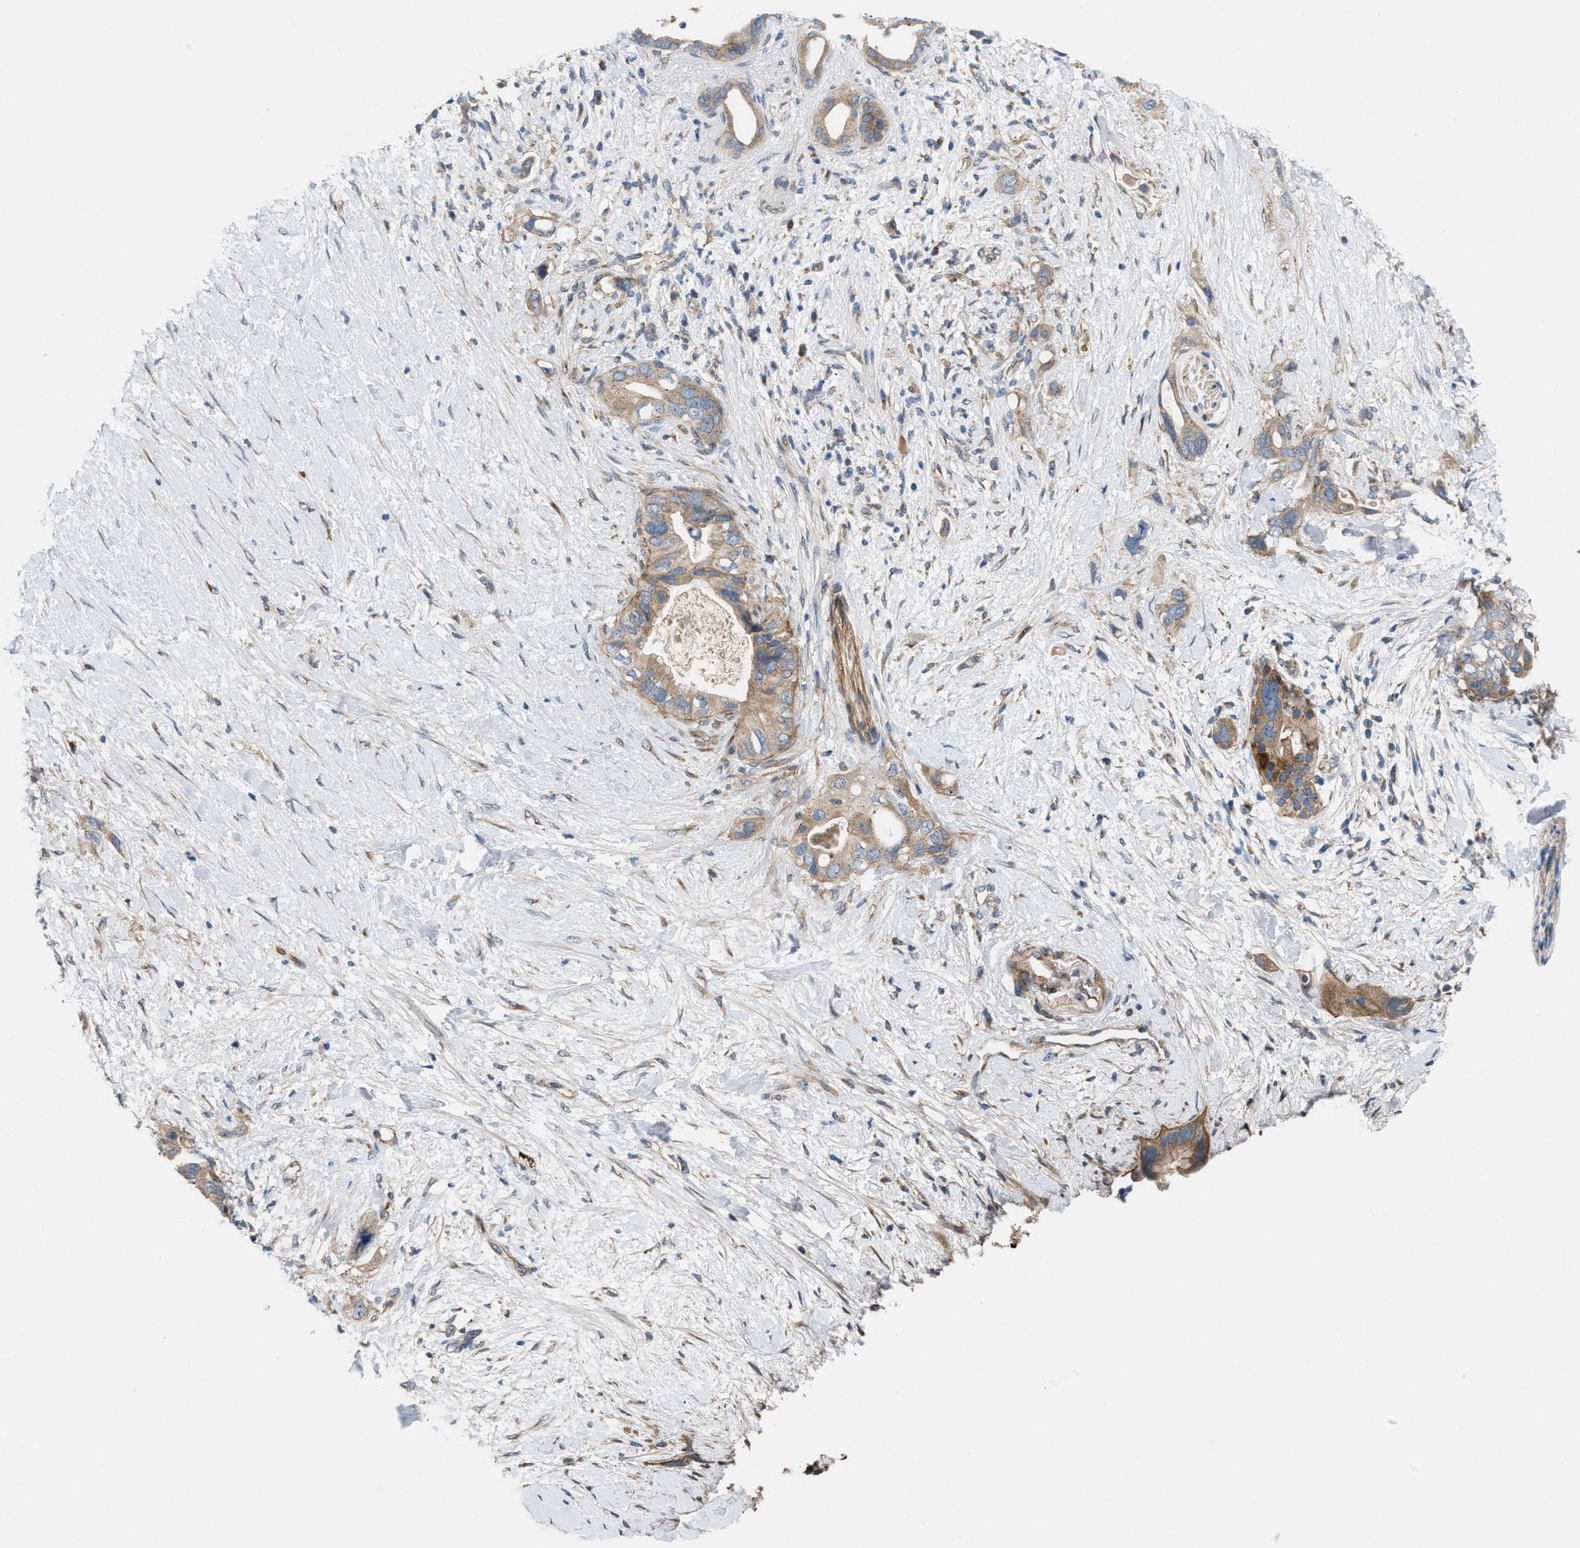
{"staining": {"intensity": "weak", "quantity": ">75%", "location": "cytoplasmic/membranous"}, "tissue": "pancreatic cancer", "cell_type": "Tumor cells", "image_type": "cancer", "snomed": [{"axis": "morphology", "description": "Adenocarcinoma, NOS"}, {"axis": "topography", "description": "Pancreas"}], "caption": "Pancreatic cancer (adenocarcinoma) stained with a brown dye shows weak cytoplasmic/membranous positive positivity in approximately >75% of tumor cells.", "gene": "CYB5D1", "patient": {"sex": "female", "age": 56}}